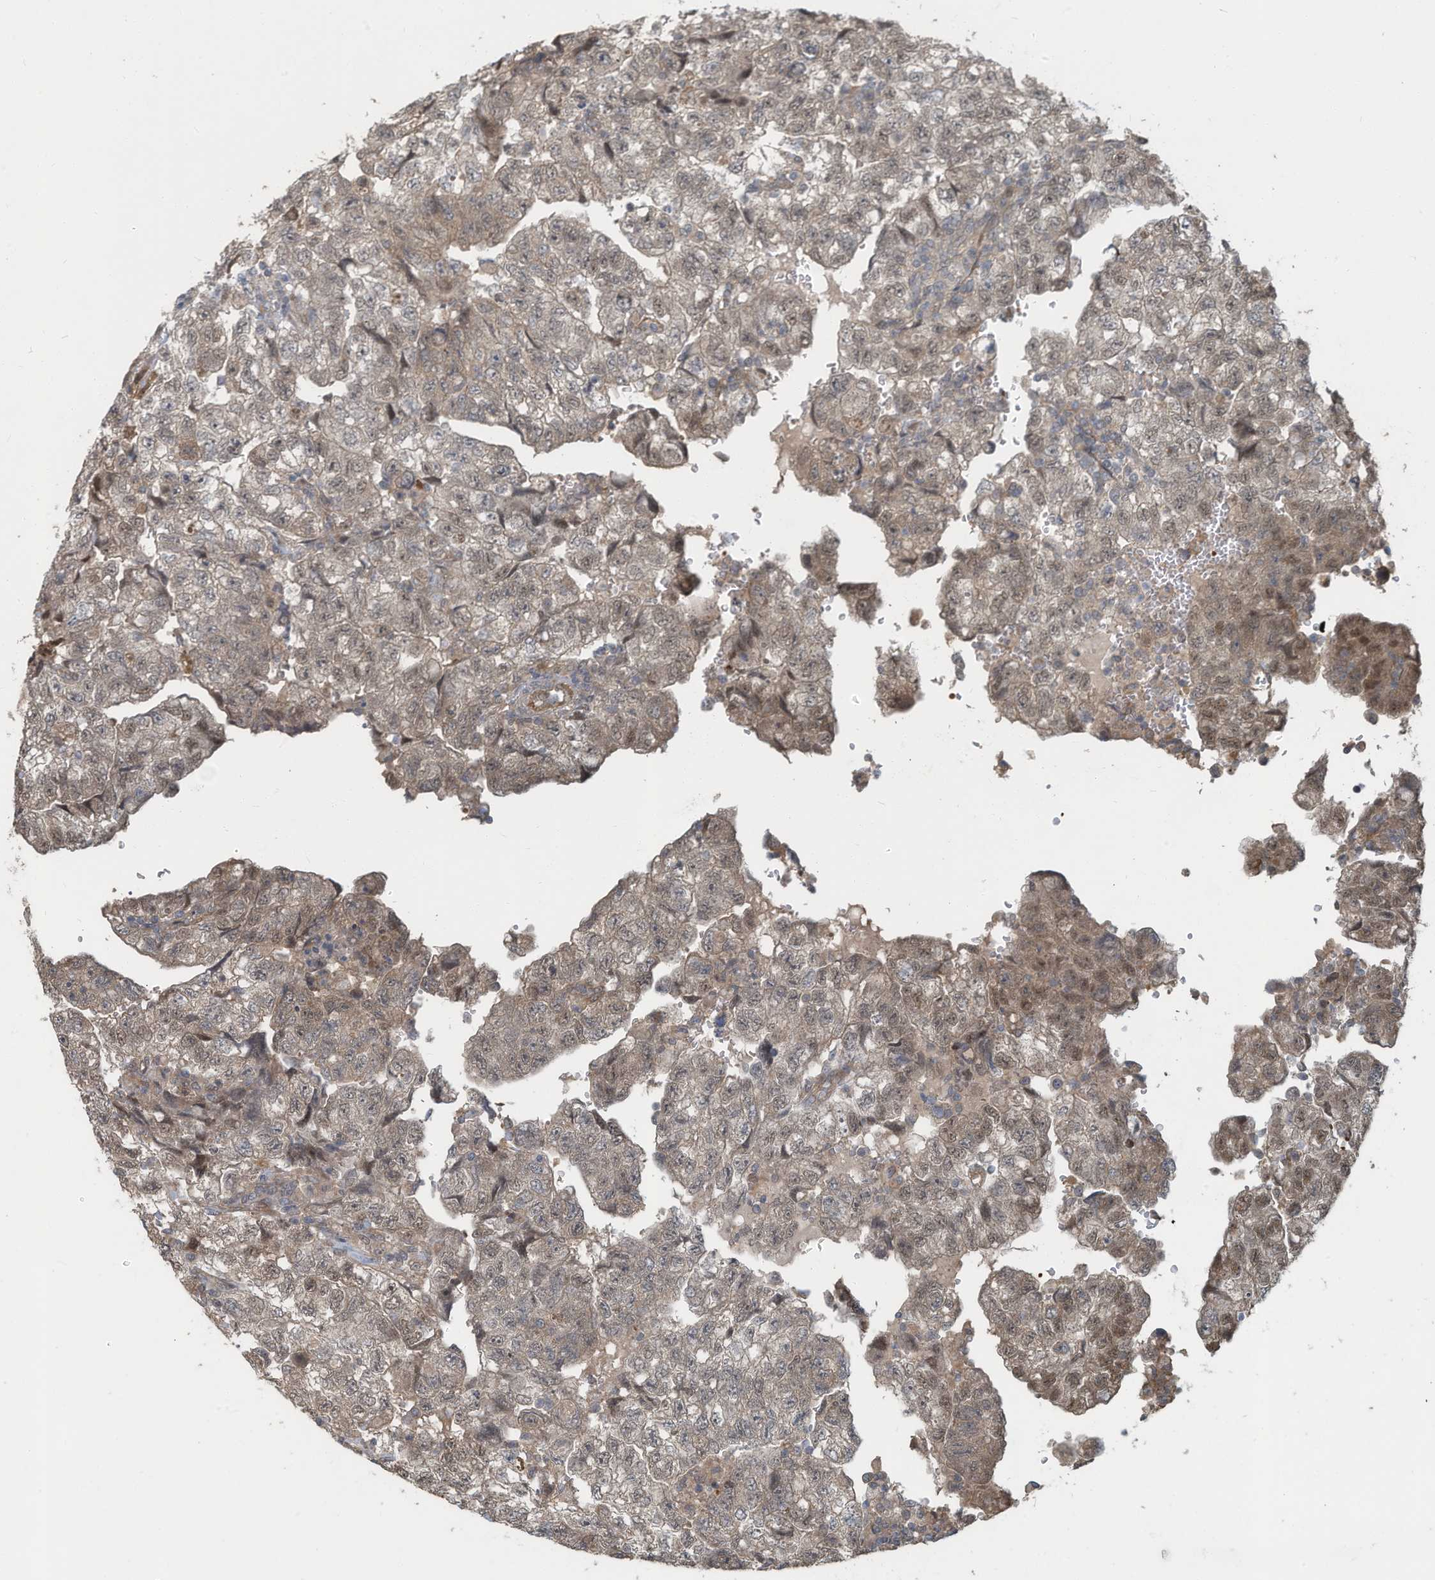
{"staining": {"intensity": "weak", "quantity": ">75%", "location": "cytoplasmic/membranous"}, "tissue": "testis cancer", "cell_type": "Tumor cells", "image_type": "cancer", "snomed": [{"axis": "morphology", "description": "Carcinoma, Embryonal, NOS"}, {"axis": "topography", "description": "Testis"}], "caption": "The photomicrograph reveals staining of embryonal carcinoma (testis), revealing weak cytoplasmic/membranous protein staining (brown color) within tumor cells.", "gene": "ERI2", "patient": {"sex": "male", "age": 36}}